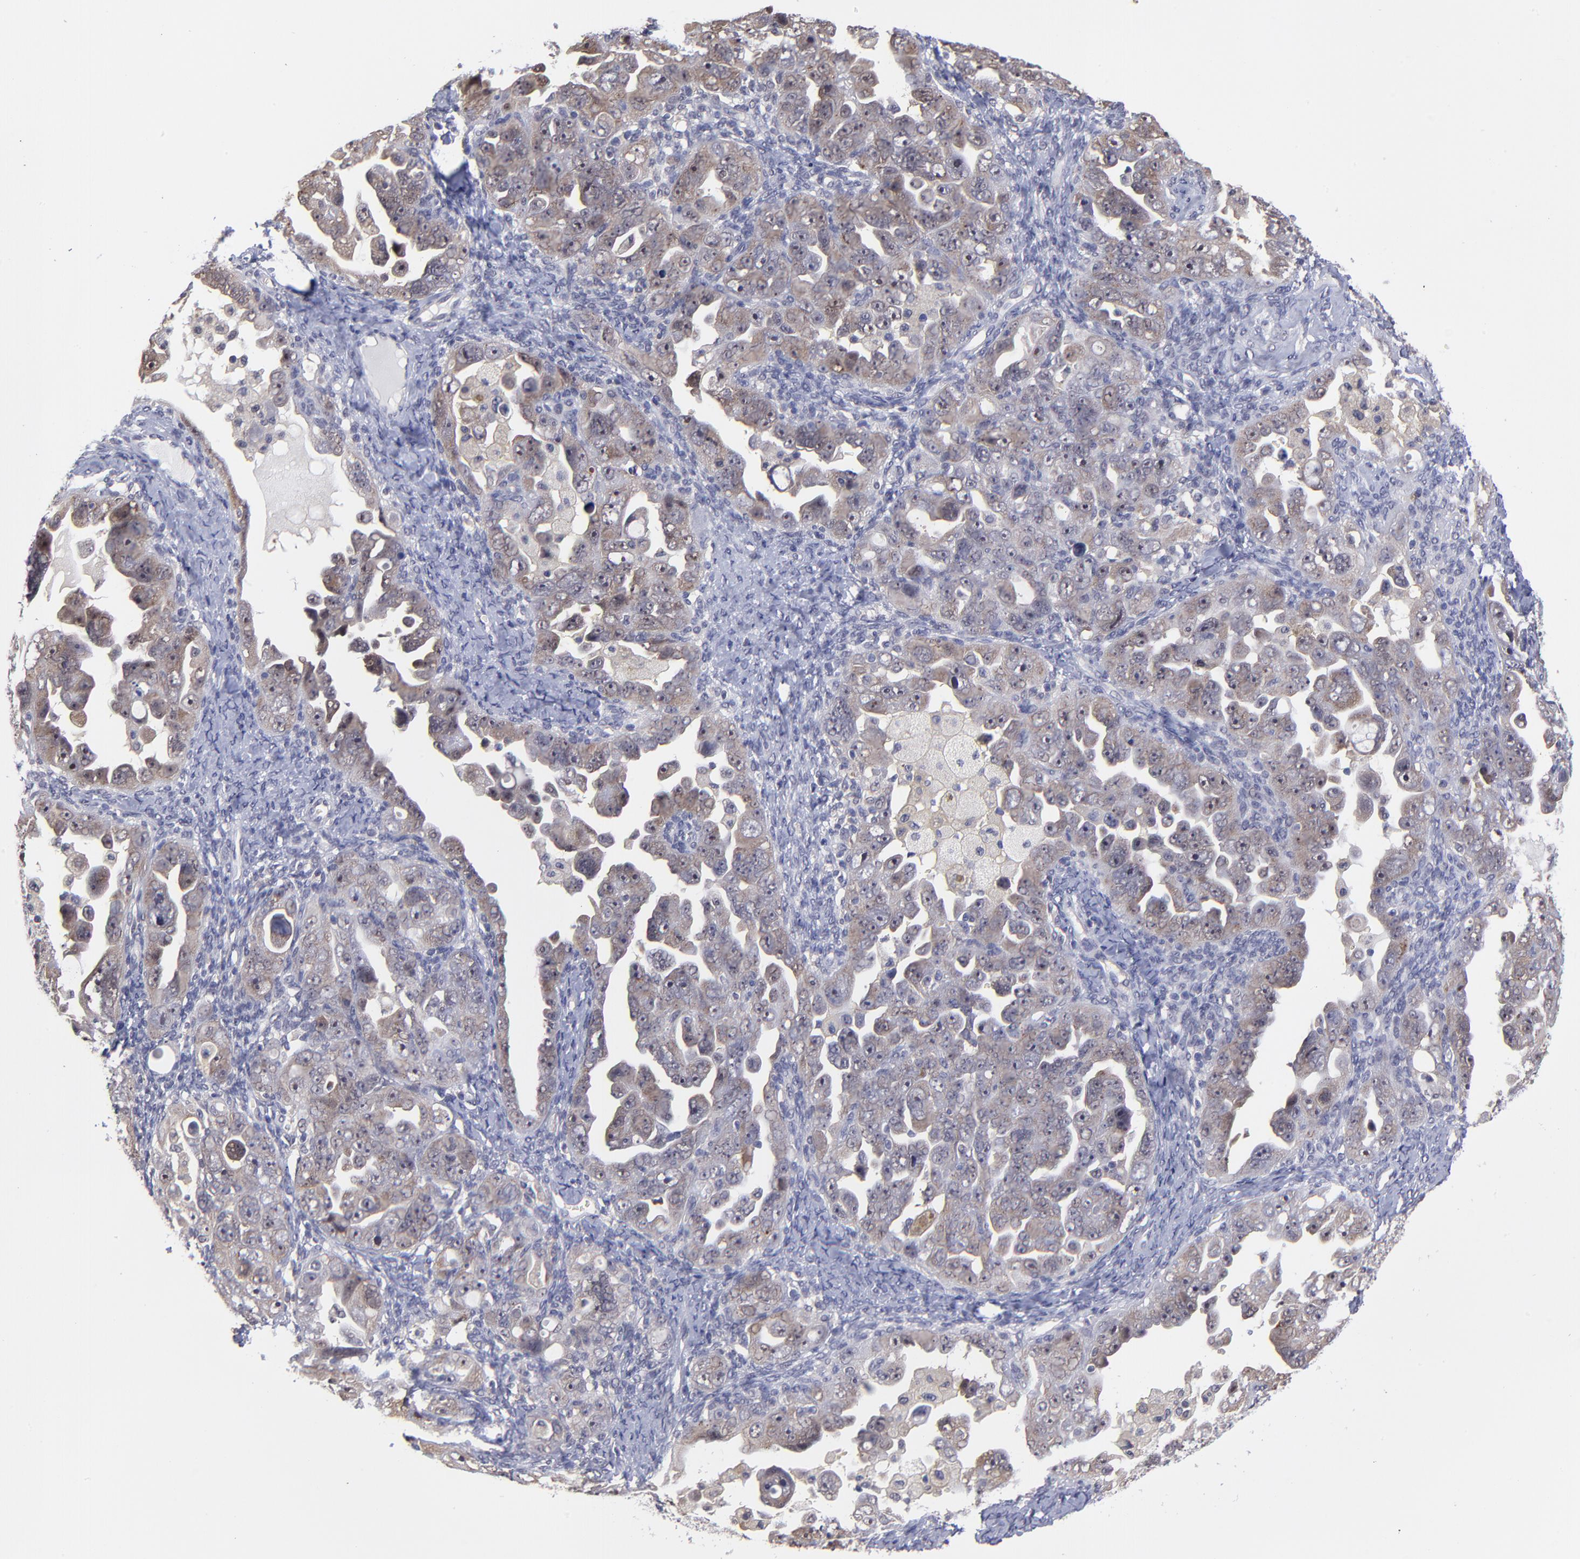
{"staining": {"intensity": "moderate", "quantity": ">75%", "location": "cytoplasmic/membranous"}, "tissue": "ovarian cancer", "cell_type": "Tumor cells", "image_type": "cancer", "snomed": [{"axis": "morphology", "description": "Cystadenocarcinoma, serous, NOS"}, {"axis": "topography", "description": "Ovary"}], "caption": "High-magnification brightfield microscopy of ovarian cancer stained with DAB (brown) and counterstained with hematoxylin (blue). tumor cells exhibit moderate cytoplasmic/membranous expression is identified in approximately>75% of cells.", "gene": "UBE2E3", "patient": {"sex": "female", "age": 66}}